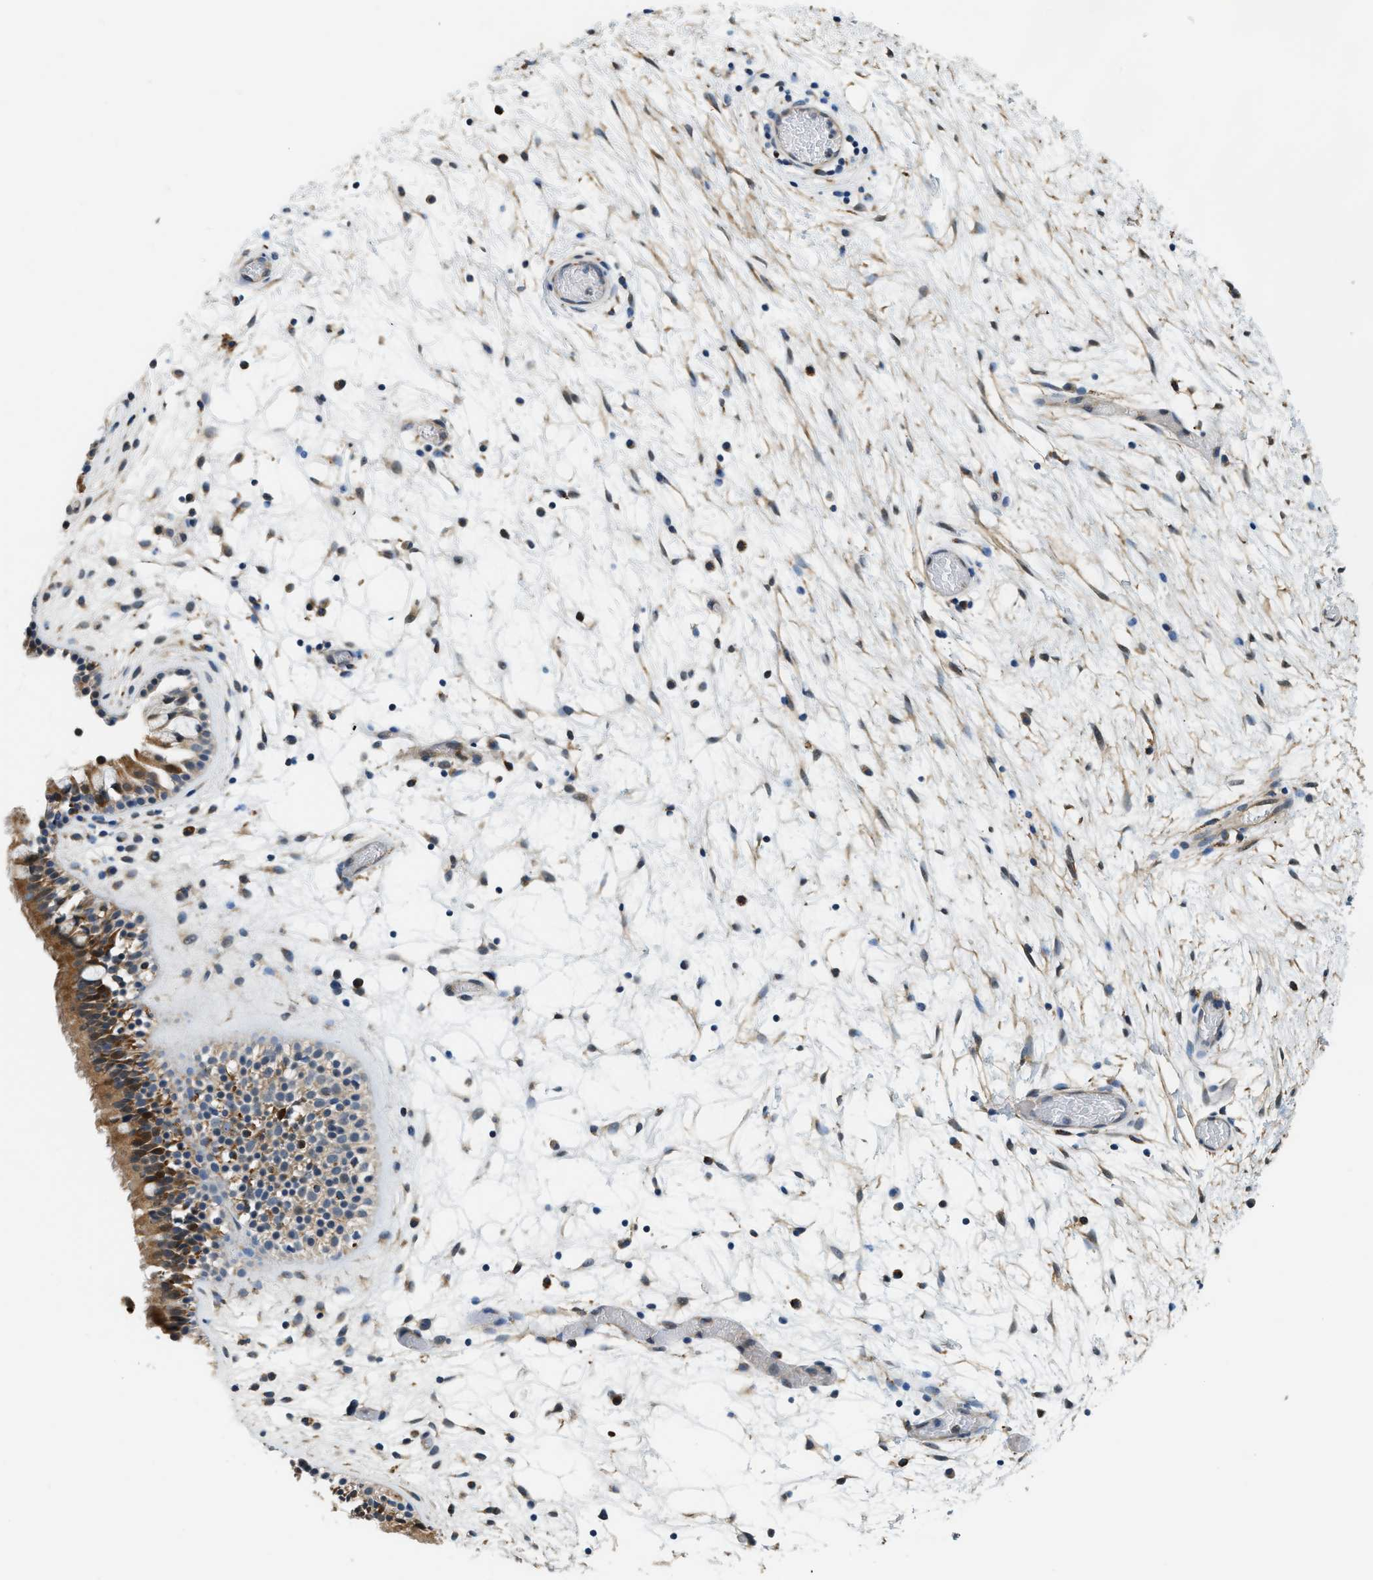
{"staining": {"intensity": "moderate", "quantity": ">75%", "location": "cytoplasmic/membranous"}, "tissue": "nasopharynx", "cell_type": "Respiratory epithelial cells", "image_type": "normal", "snomed": [{"axis": "morphology", "description": "Normal tissue, NOS"}, {"axis": "morphology", "description": "Inflammation, NOS"}, {"axis": "topography", "description": "Nasopharynx"}], "caption": "Moderate cytoplasmic/membranous protein positivity is appreciated in about >75% of respiratory epithelial cells in nasopharynx. (IHC, brightfield microscopy, high magnification).", "gene": "STARD3NL", "patient": {"sex": "male", "age": 48}}